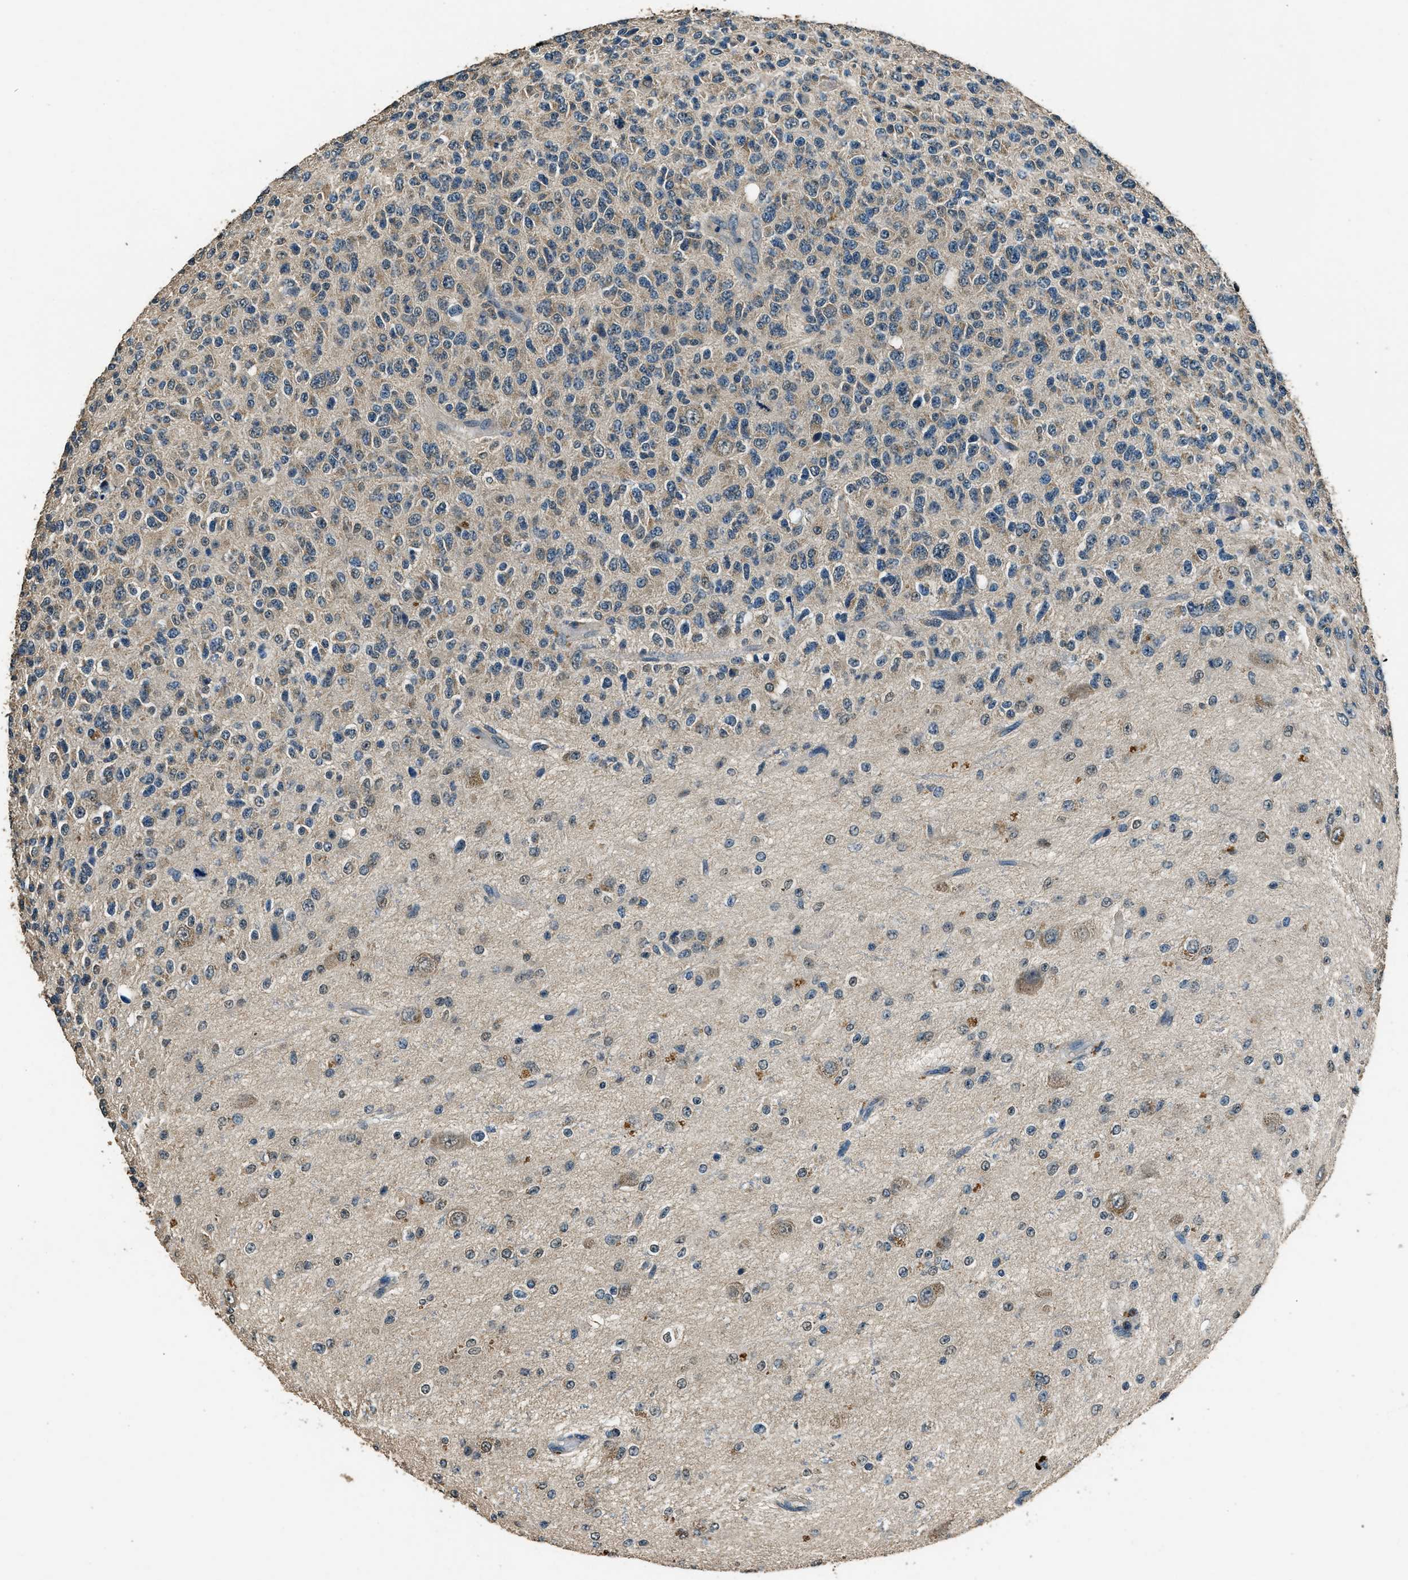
{"staining": {"intensity": "weak", "quantity": "25%-75%", "location": "cytoplasmic/membranous"}, "tissue": "glioma", "cell_type": "Tumor cells", "image_type": "cancer", "snomed": [{"axis": "morphology", "description": "Glioma, malignant, High grade"}, {"axis": "topography", "description": "pancreas cauda"}], "caption": "IHC staining of malignant glioma (high-grade), which exhibits low levels of weak cytoplasmic/membranous staining in approximately 25%-75% of tumor cells indicating weak cytoplasmic/membranous protein expression. The staining was performed using DAB (3,3'-diaminobenzidine) (brown) for protein detection and nuclei were counterstained in hematoxylin (blue).", "gene": "SALL3", "patient": {"sex": "male", "age": 60}}